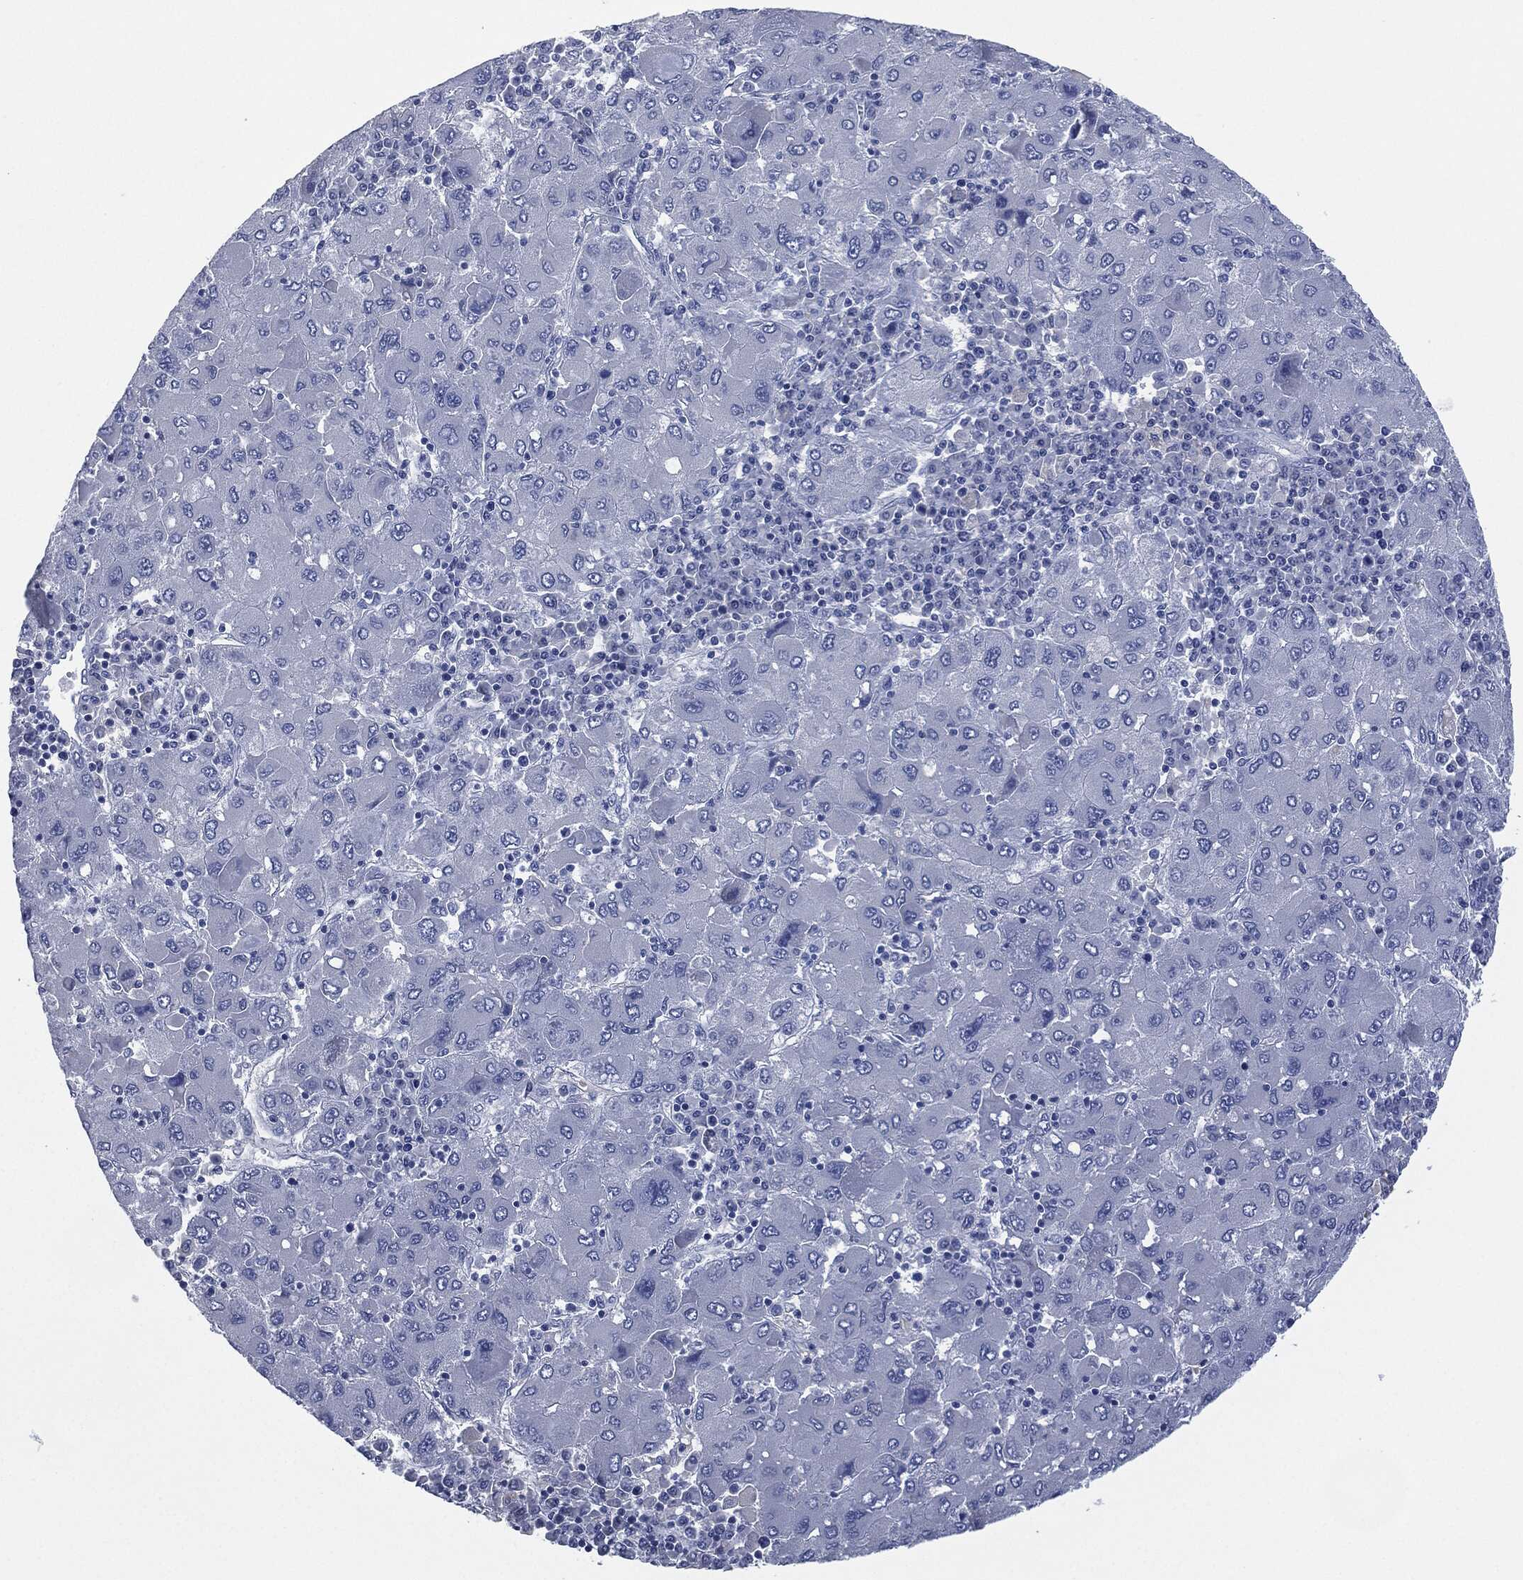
{"staining": {"intensity": "negative", "quantity": "none", "location": "none"}, "tissue": "liver cancer", "cell_type": "Tumor cells", "image_type": "cancer", "snomed": [{"axis": "morphology", "description": "Carcinoma, Hepatocellular, NOS"}, {"axis": "topography", "description": "Liver"}], "caption": "Immunohistochemical staining of liver hepatocellular carcinoma shows no significant expression in tumor cells.", "gene": "MUC16", "patient": {"sex": "male", "age": 75}}